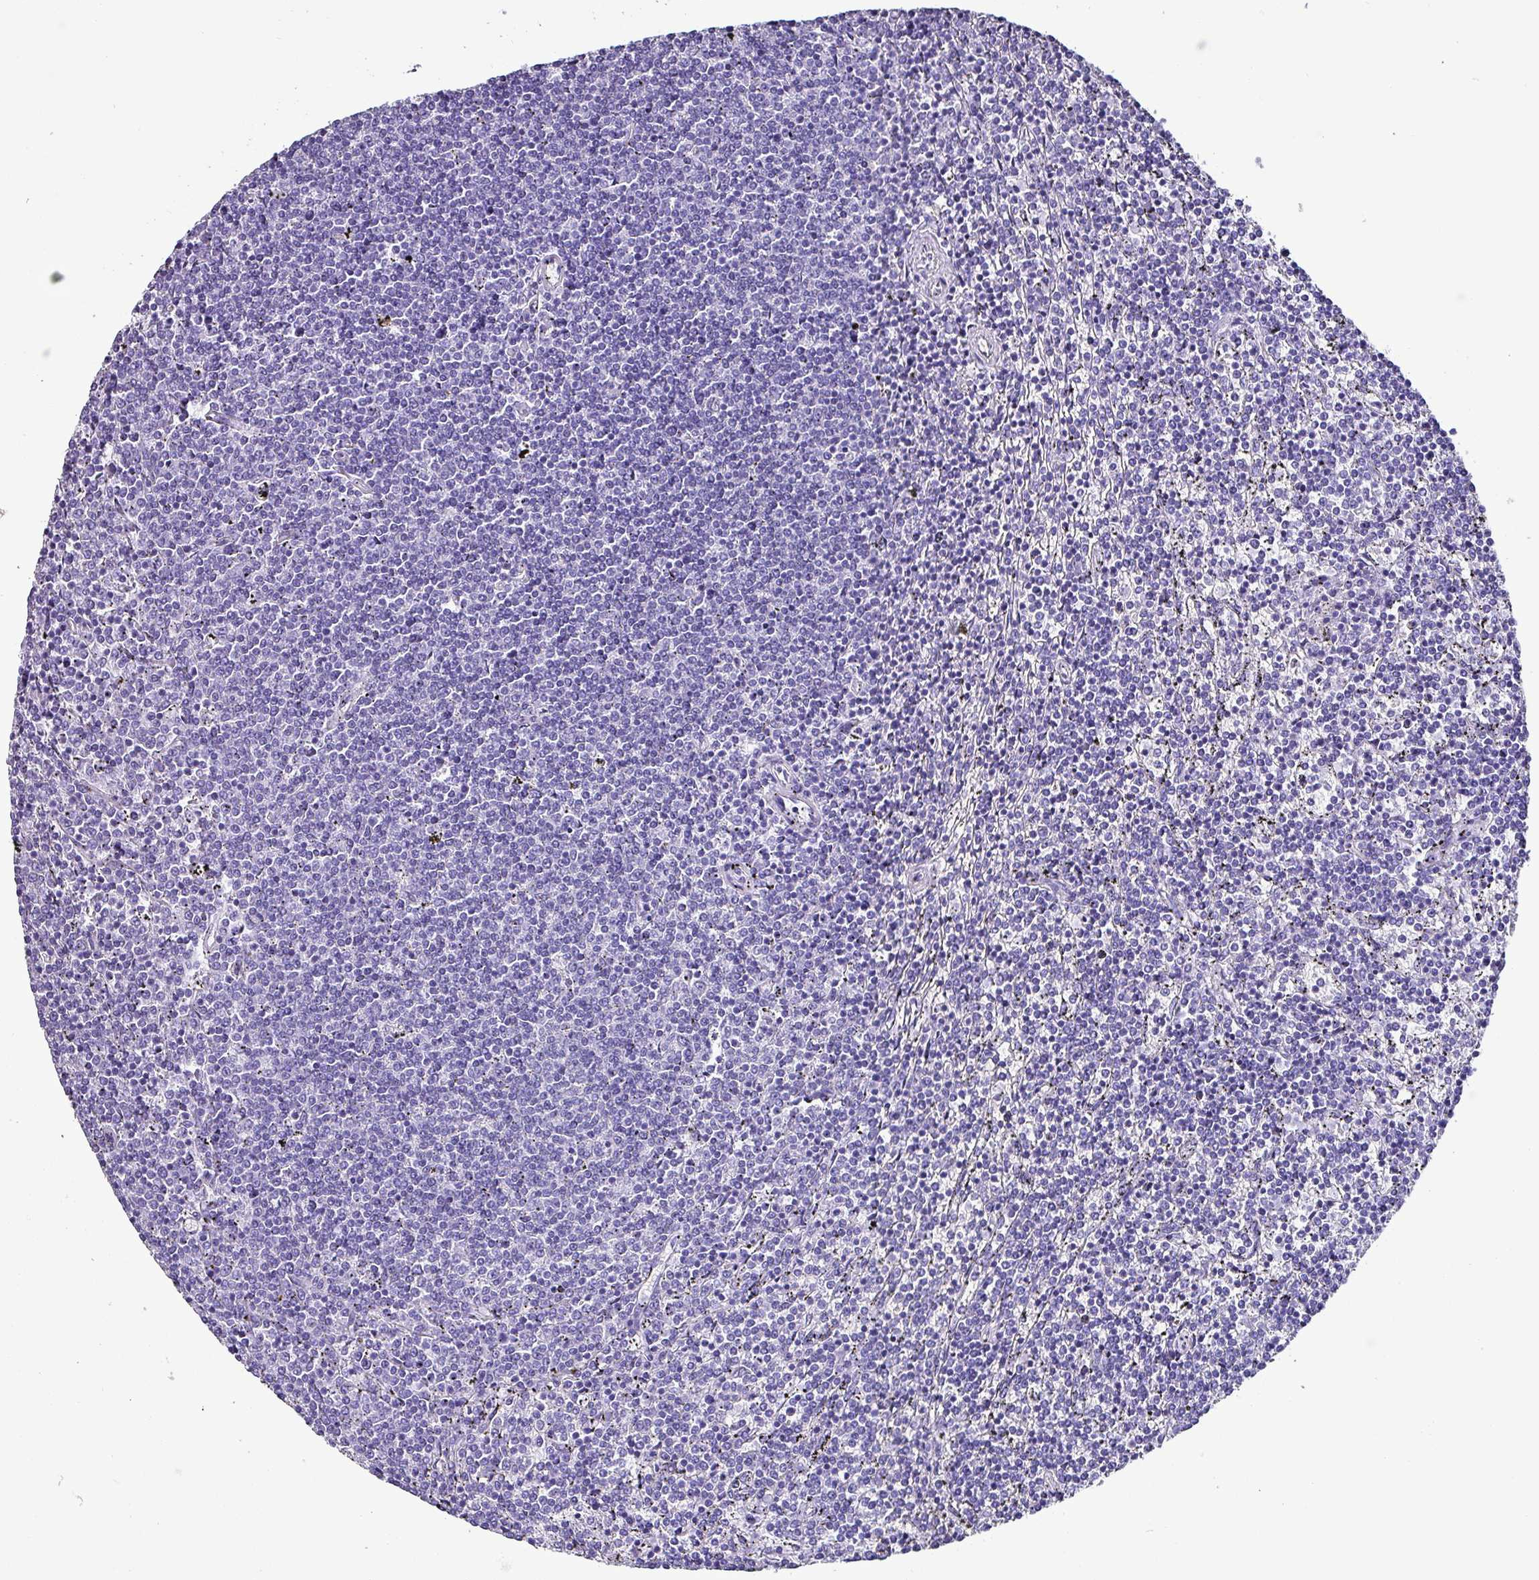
{"staining": {"intensity": "negative", "quantity": "none", "location": "none"}, "tissue": "lymphoma", "cell_type": "Tumor cells", "image_type": "cancer", "snomed": [{"axis": "morphology", "description": "Malignant lymphoma, non-Hodgkin's type, Low grade"}, {"axis": "topography", "description": "Spleen"}], "caption": "IHC of lymphoma displays no staining in tumor cells.", "gene": "KRT6C", "patient": {"sex": "female", "age": 50}}